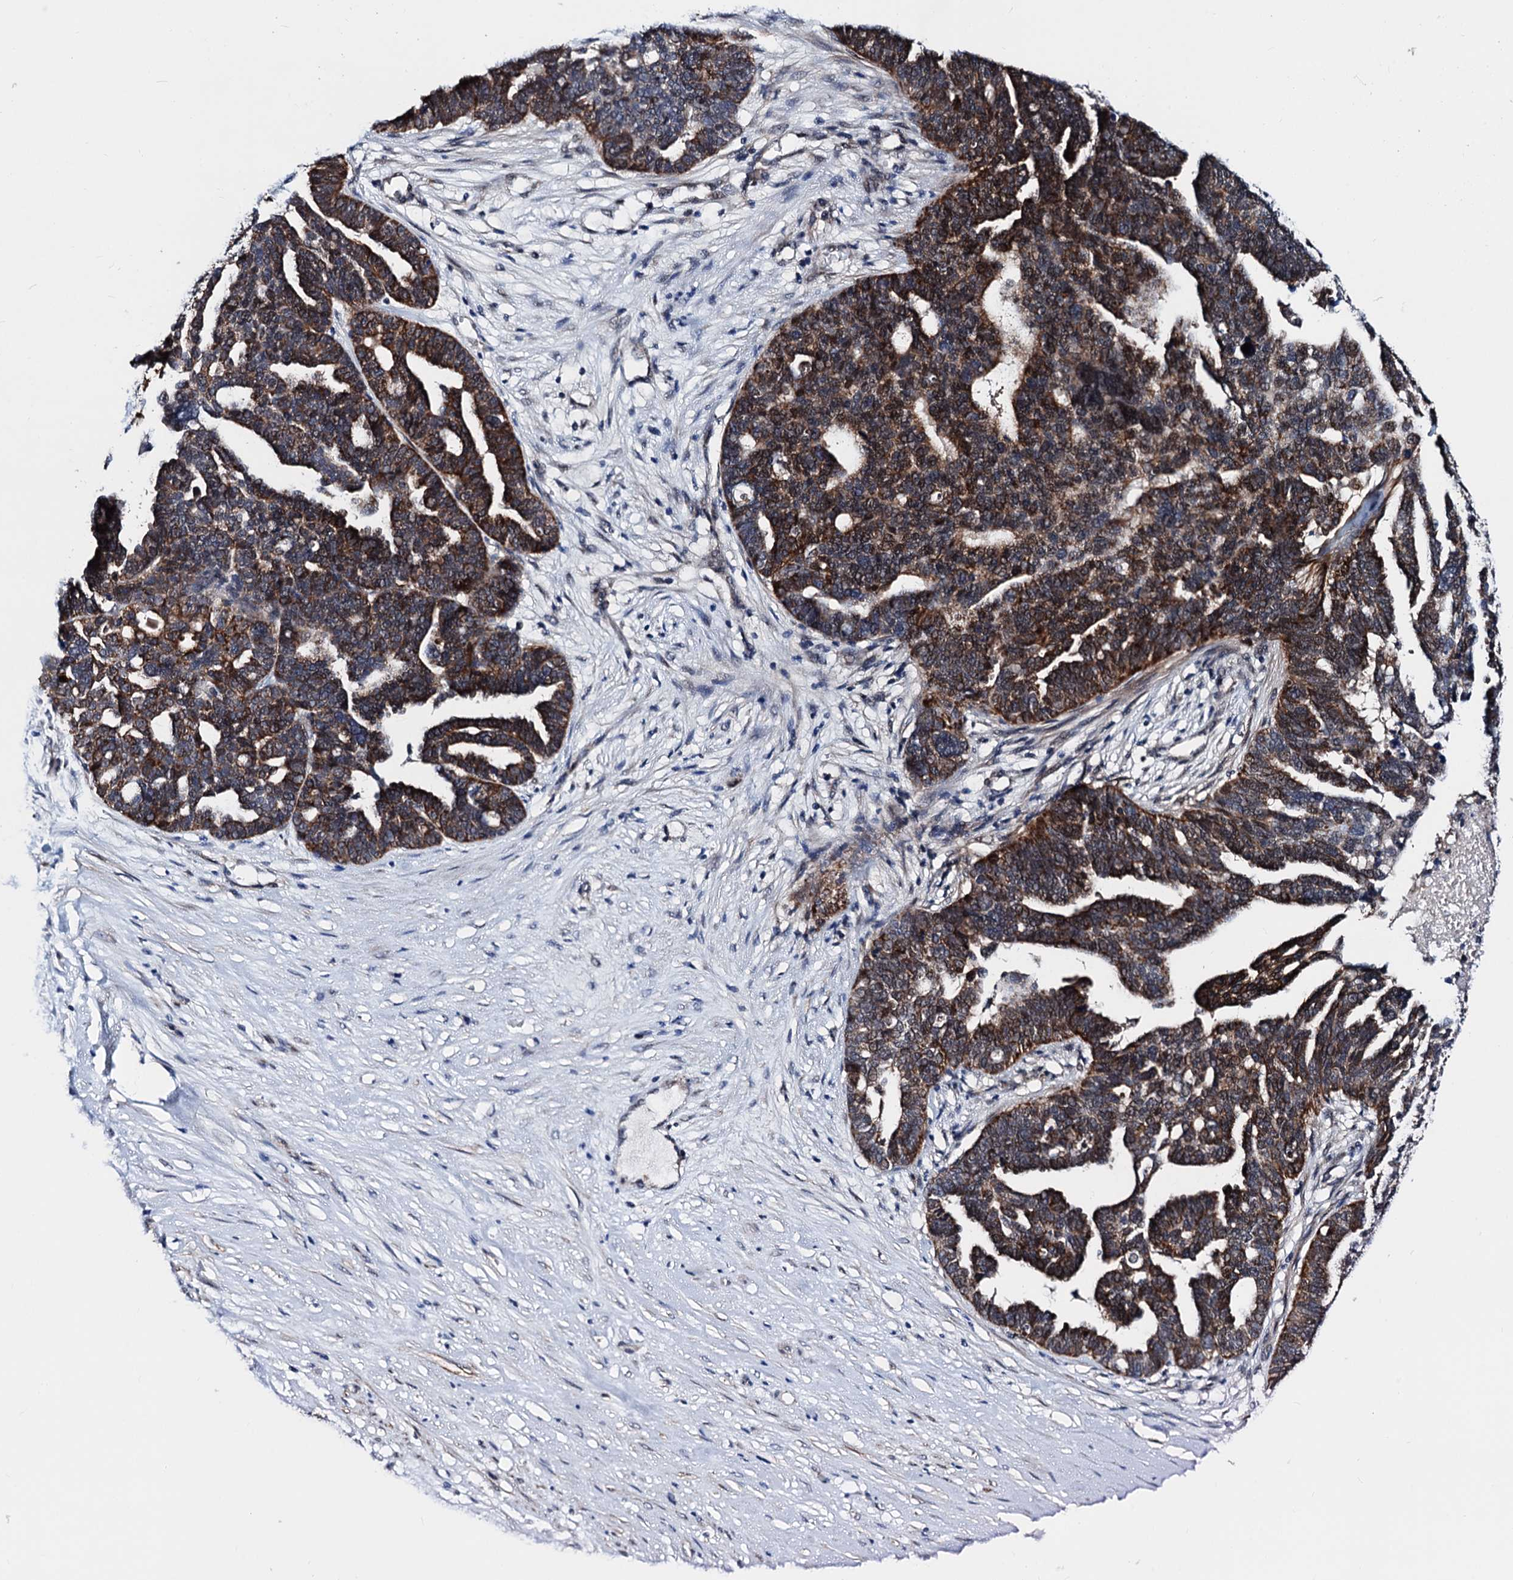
{"staining": {"intensity": "strong", "quantity": ">75%", "location": "cytoplasmic/membranous"}, "tissue": "ovarian cancer", "cell_type": "Tumor cells", "image_type": "cancer", "snomed": [{"axis": "morphology", "description": "Cystadenocarcinoma, serous, NOS"}, {"axis": "topography", "description": "Ovary"}], "caption": "High-magnification brightfield microscopy of ovarian serous cystadenocarcinoma stained with DAB (3,3'-diaminobenzidine) (brown) and counterstained with hematoxylin (blue). tumor cells exhibit strong cytoplasmic/membranous positivity is identified in about>75% of cells.", "gene": "COA4", "patient": {"sex": "female", "age": 59}}